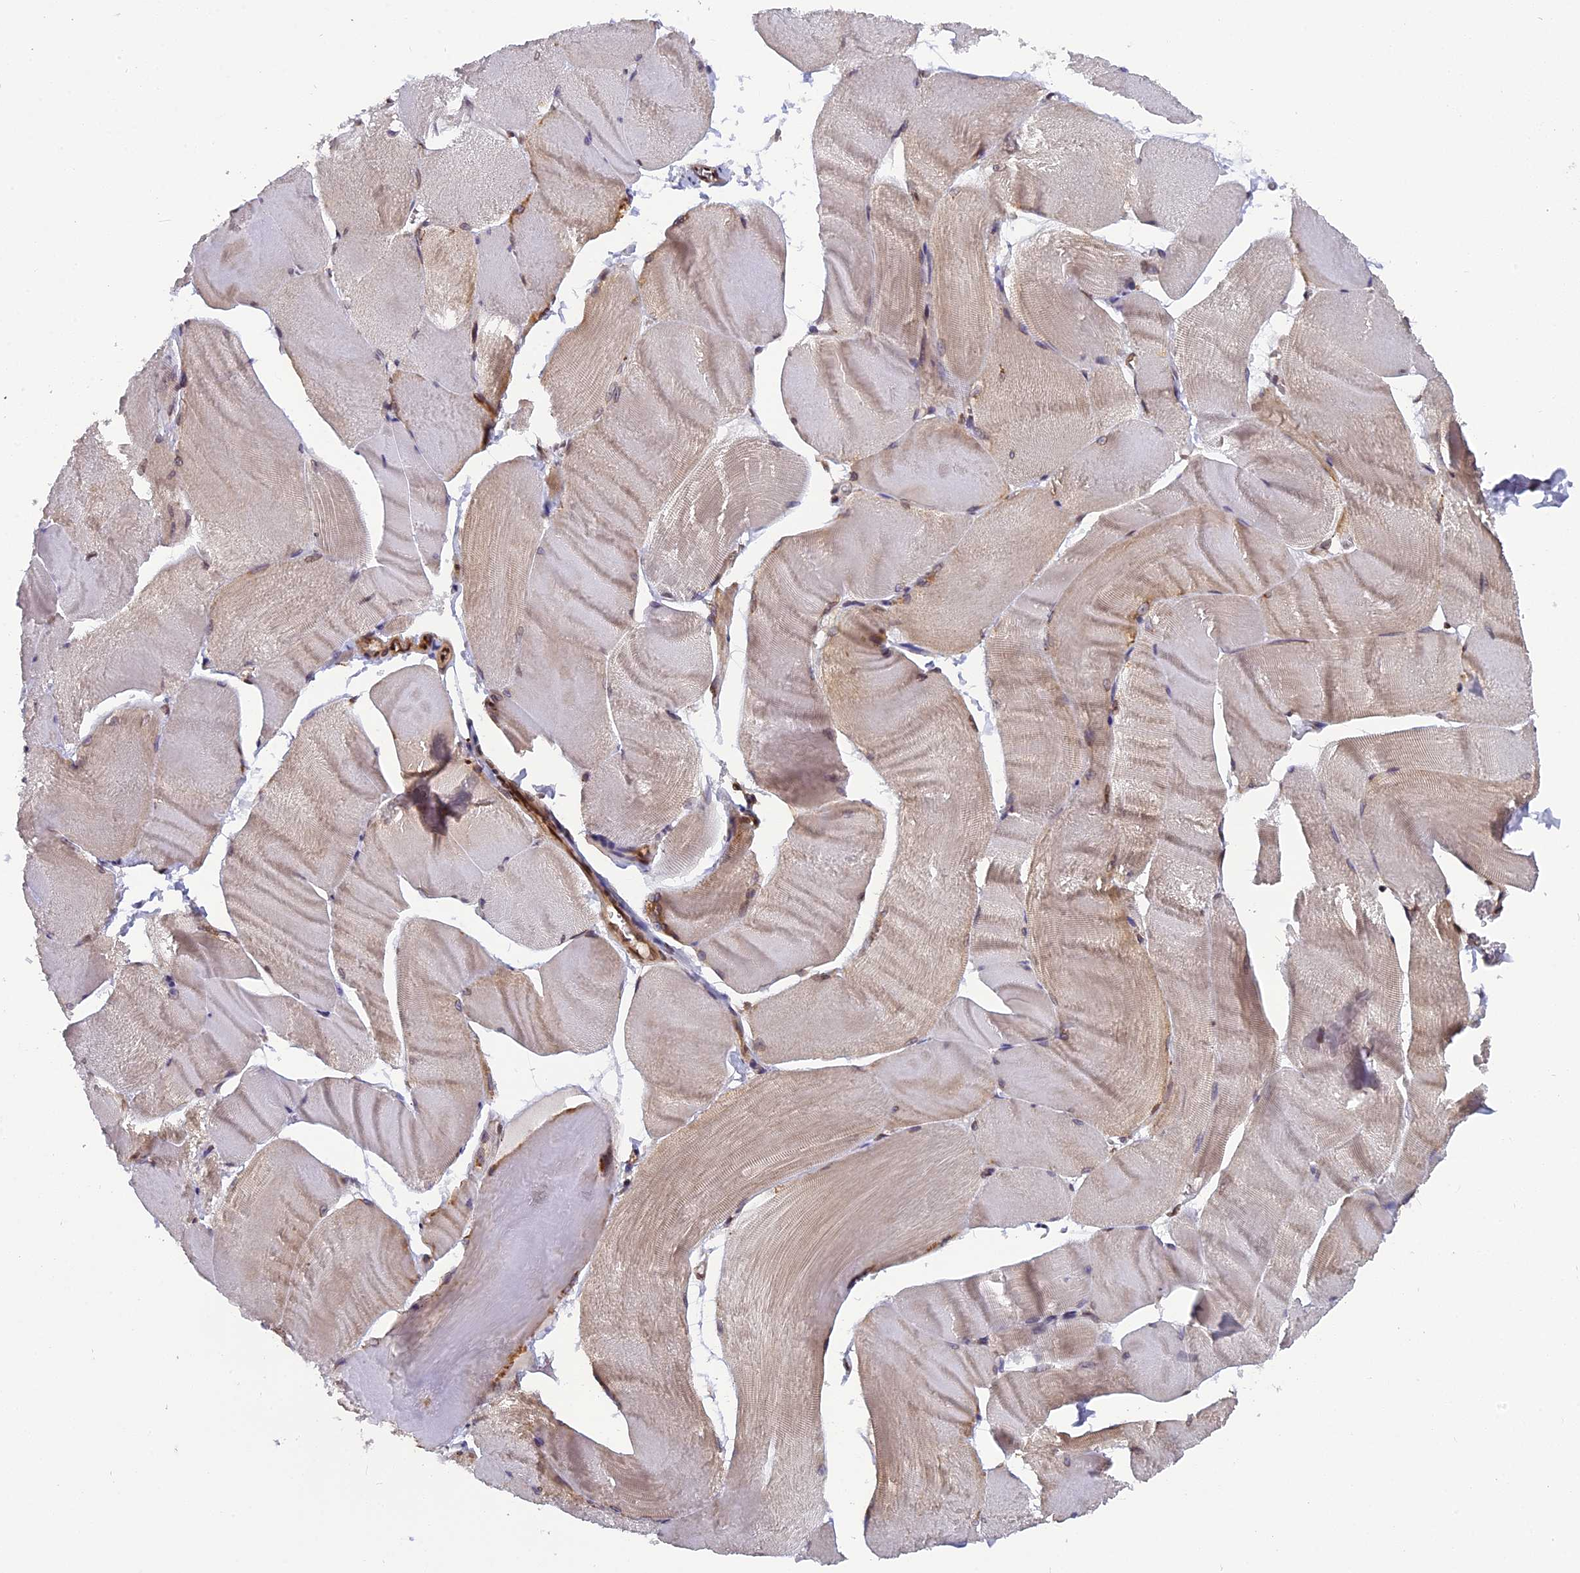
{"staining": {"intensity": "weak", "quantity": "25%-75%", "location": "cytoplasmic/membranous"}, "tissue": "skeletal muscle", "cell_type": "Myocytes", "image_type": "normal", "snomed": [{"axis": "morphology", "description": "Normal tissue, NOS"}, {"axis": "morphology", "description": "Basal cell carcinoma"}, {"axis": "topography", "description": "Skeletal muscle"}], "caption": "Immunohistochemical staining of unremarkable human skeletal muscle demonstrates low levels of weak cytoplasmic/membranous staining in approximately 25%-75% of myocytes.", "gene": "CHMP2A", "patient": {"sex": "female", "age": 64}}